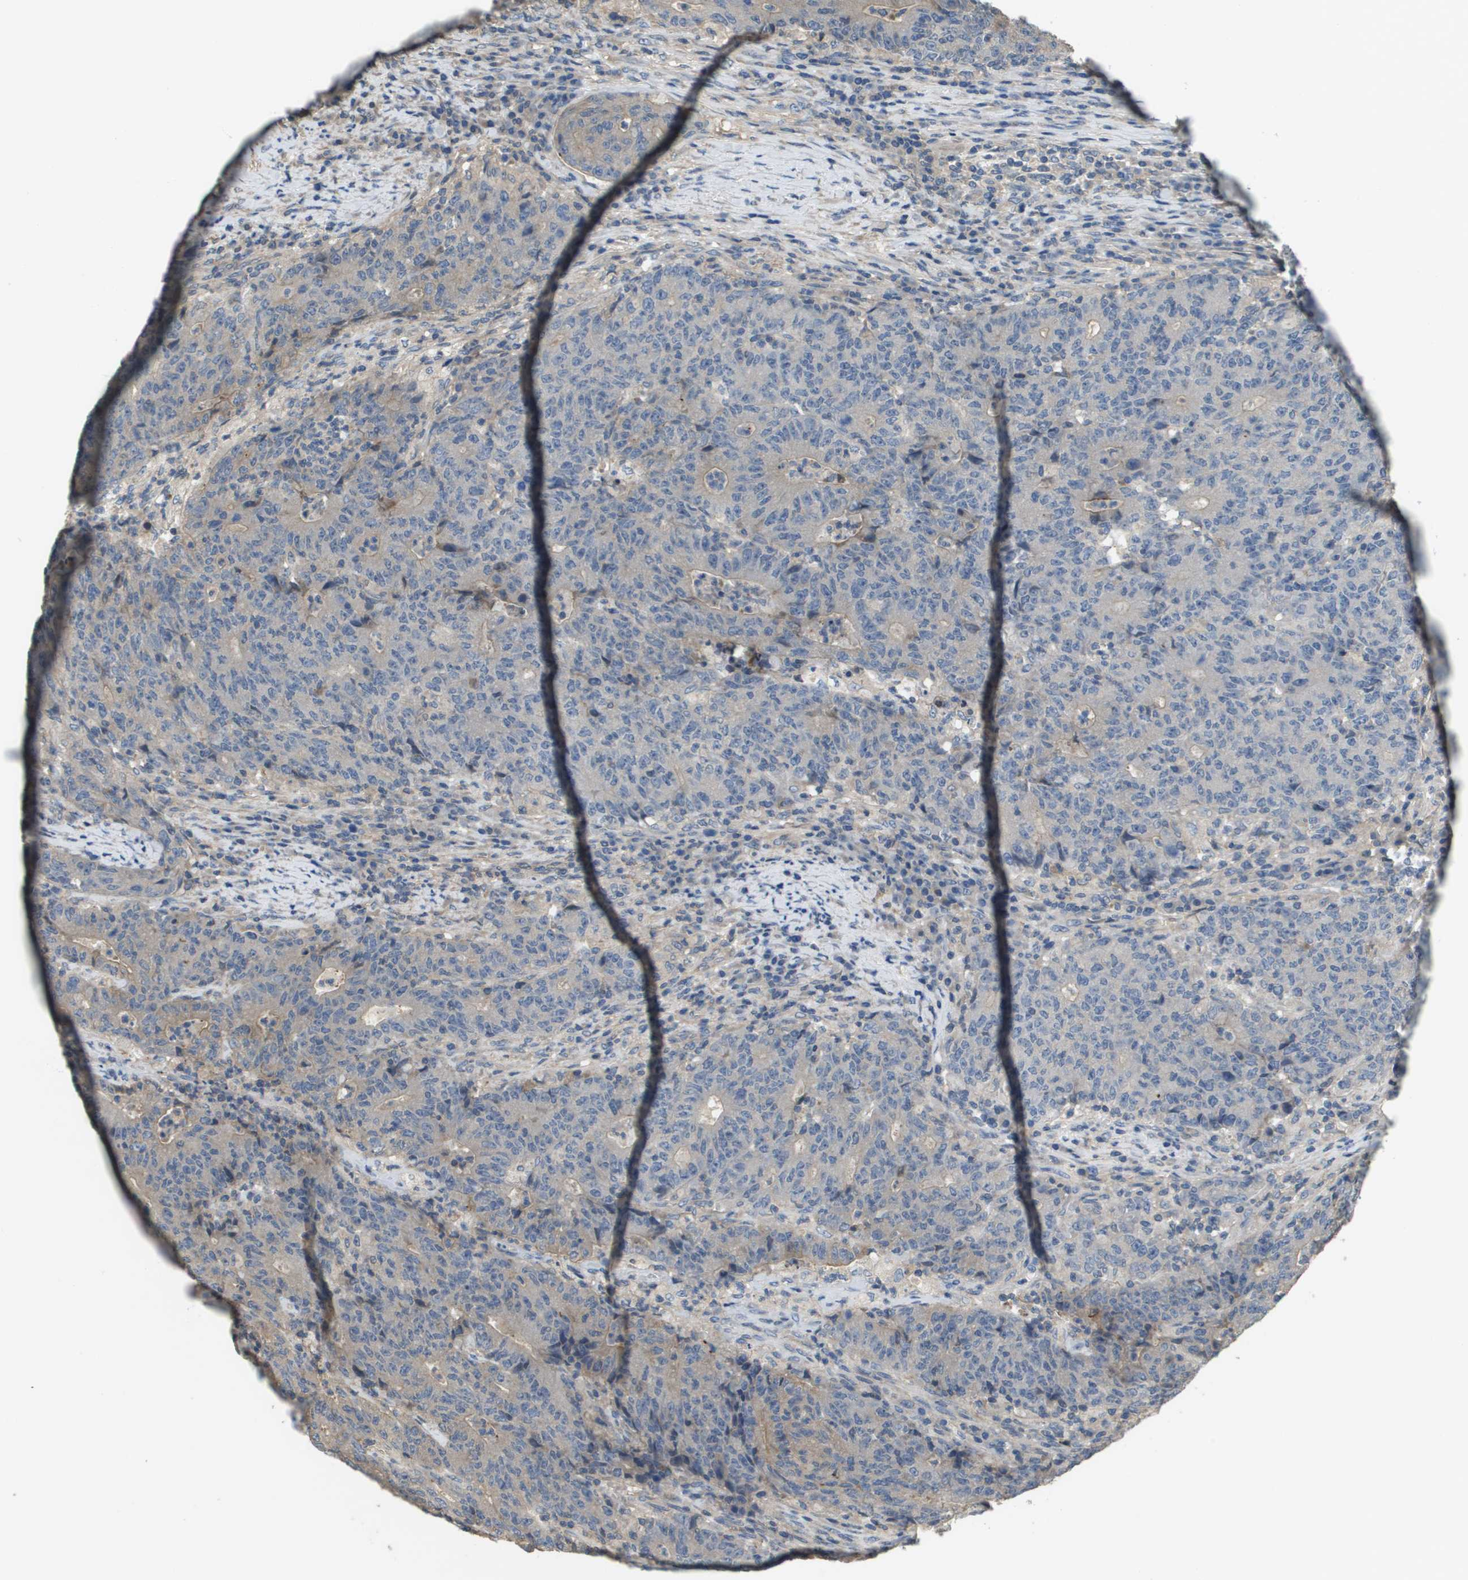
{"staining": {"intensity": "negative", "quantity": "none", "location": "none"}, "tissue": "colorectal cancer", "cell_type": "Tumor cells", "image_type": "cancer", "snomed": [{"axis": "morphology", "description": "Normal tissue, NOS"}, {"axis": "morphology", "description": "Adenocarcinoma, NOS"}, {"axis": "topography", "description": "Colon"}], "caption": "There is no significant expression in tumor cells of colorectal cancer (adenocarcinoma).", "gene": "KRT23", "patient": {"sex": "female", "age": 75}}